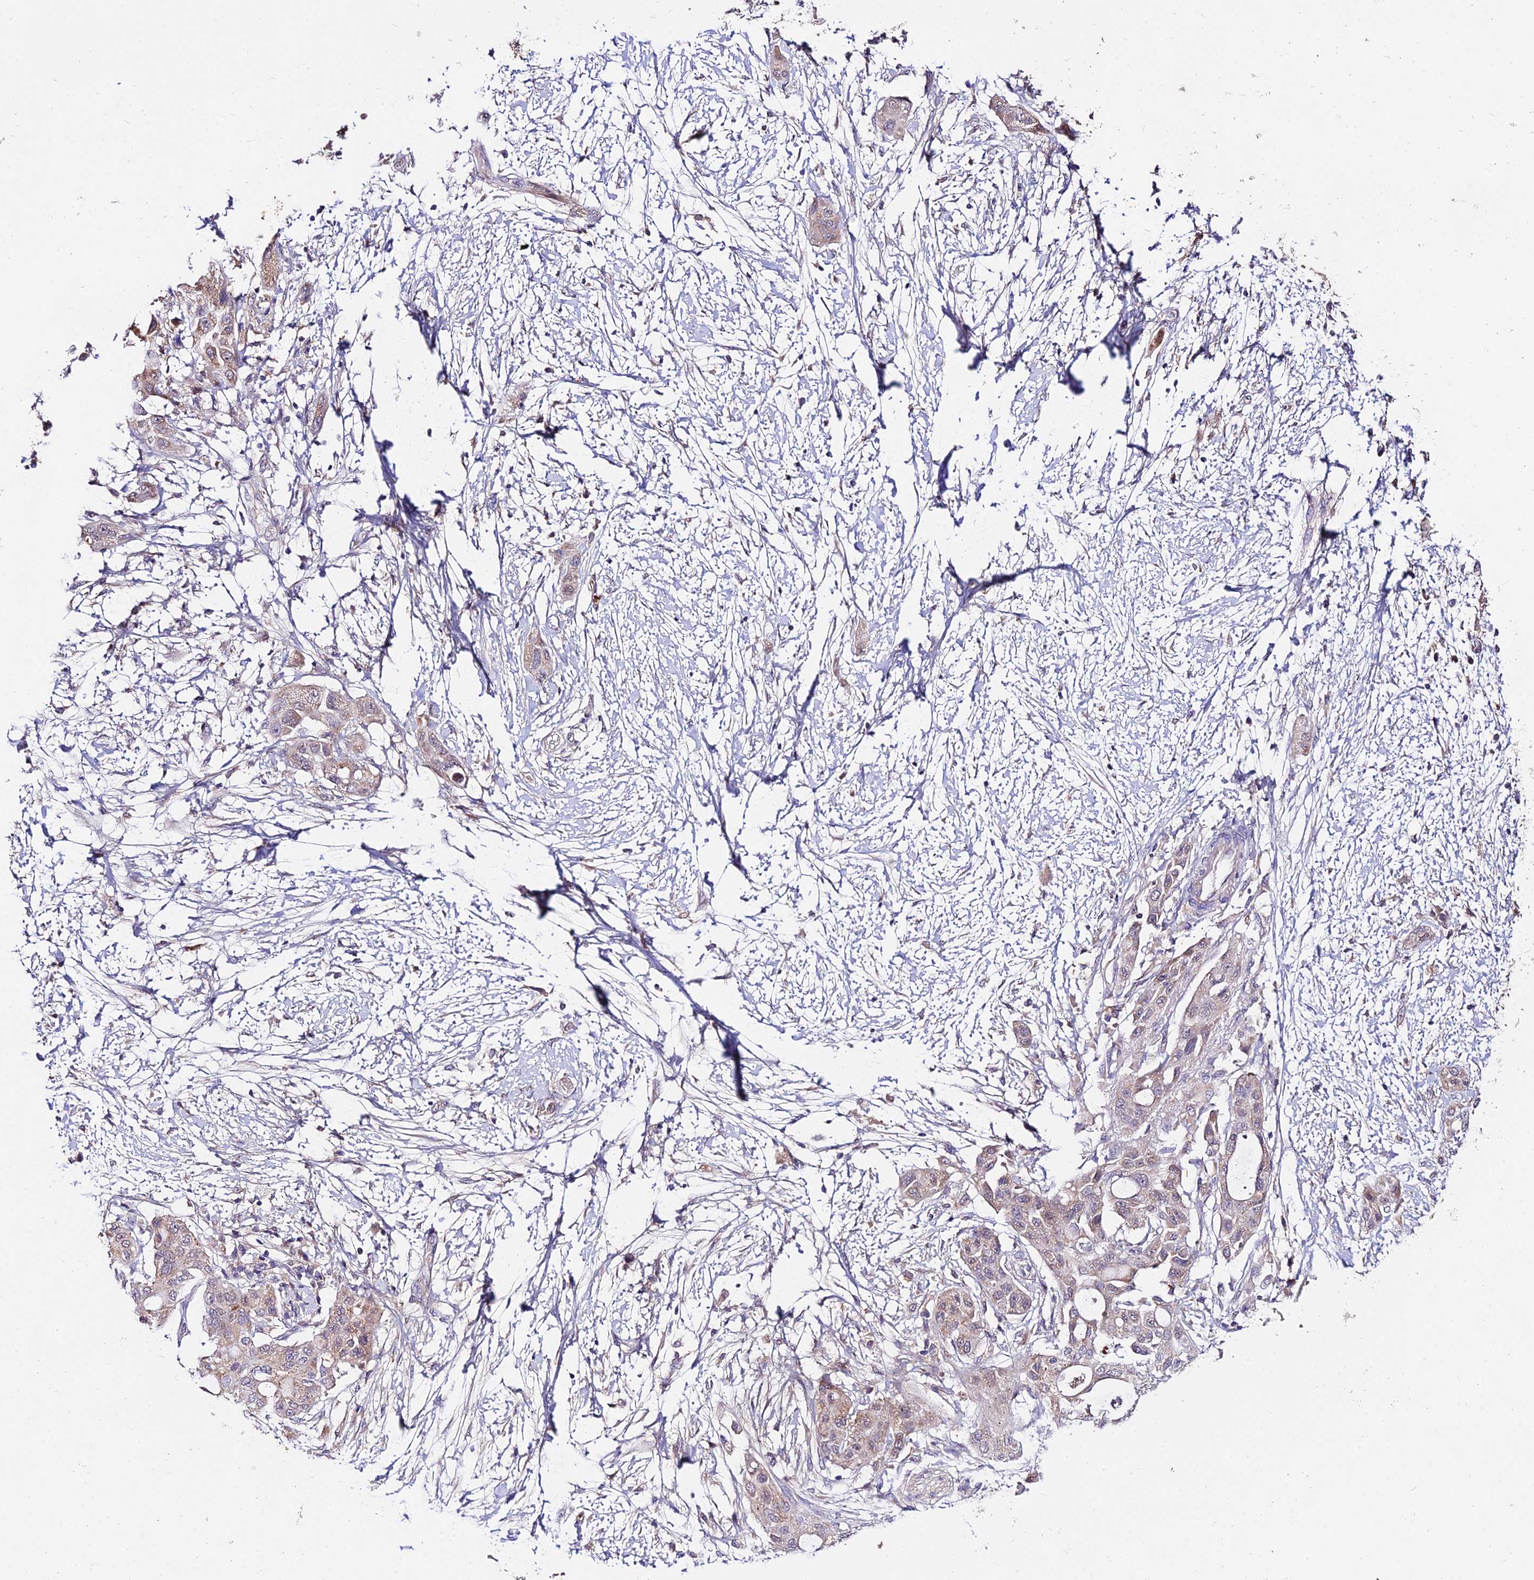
{"staining": {"intensity": "weak", "quantity": "<25%", "location": "cytoplasmic/membranous"}, "tissue": "pancreatic cancer", "cell_type": "Tumor cells", "image_type": "cancer", "snomed": [{"axis": "morphology", "description": "Adenocarcinoma, NOS"}, {"axis": "topography", "description": "Pancreas"}], "caption": "Pancreatic adenocarcinoma stained for a protein using immunohistochemistry (IHC) exhibits no positivity tumor cells.", "gene": "WDR5B", "patient": {"sex": "male", "age": 68}}